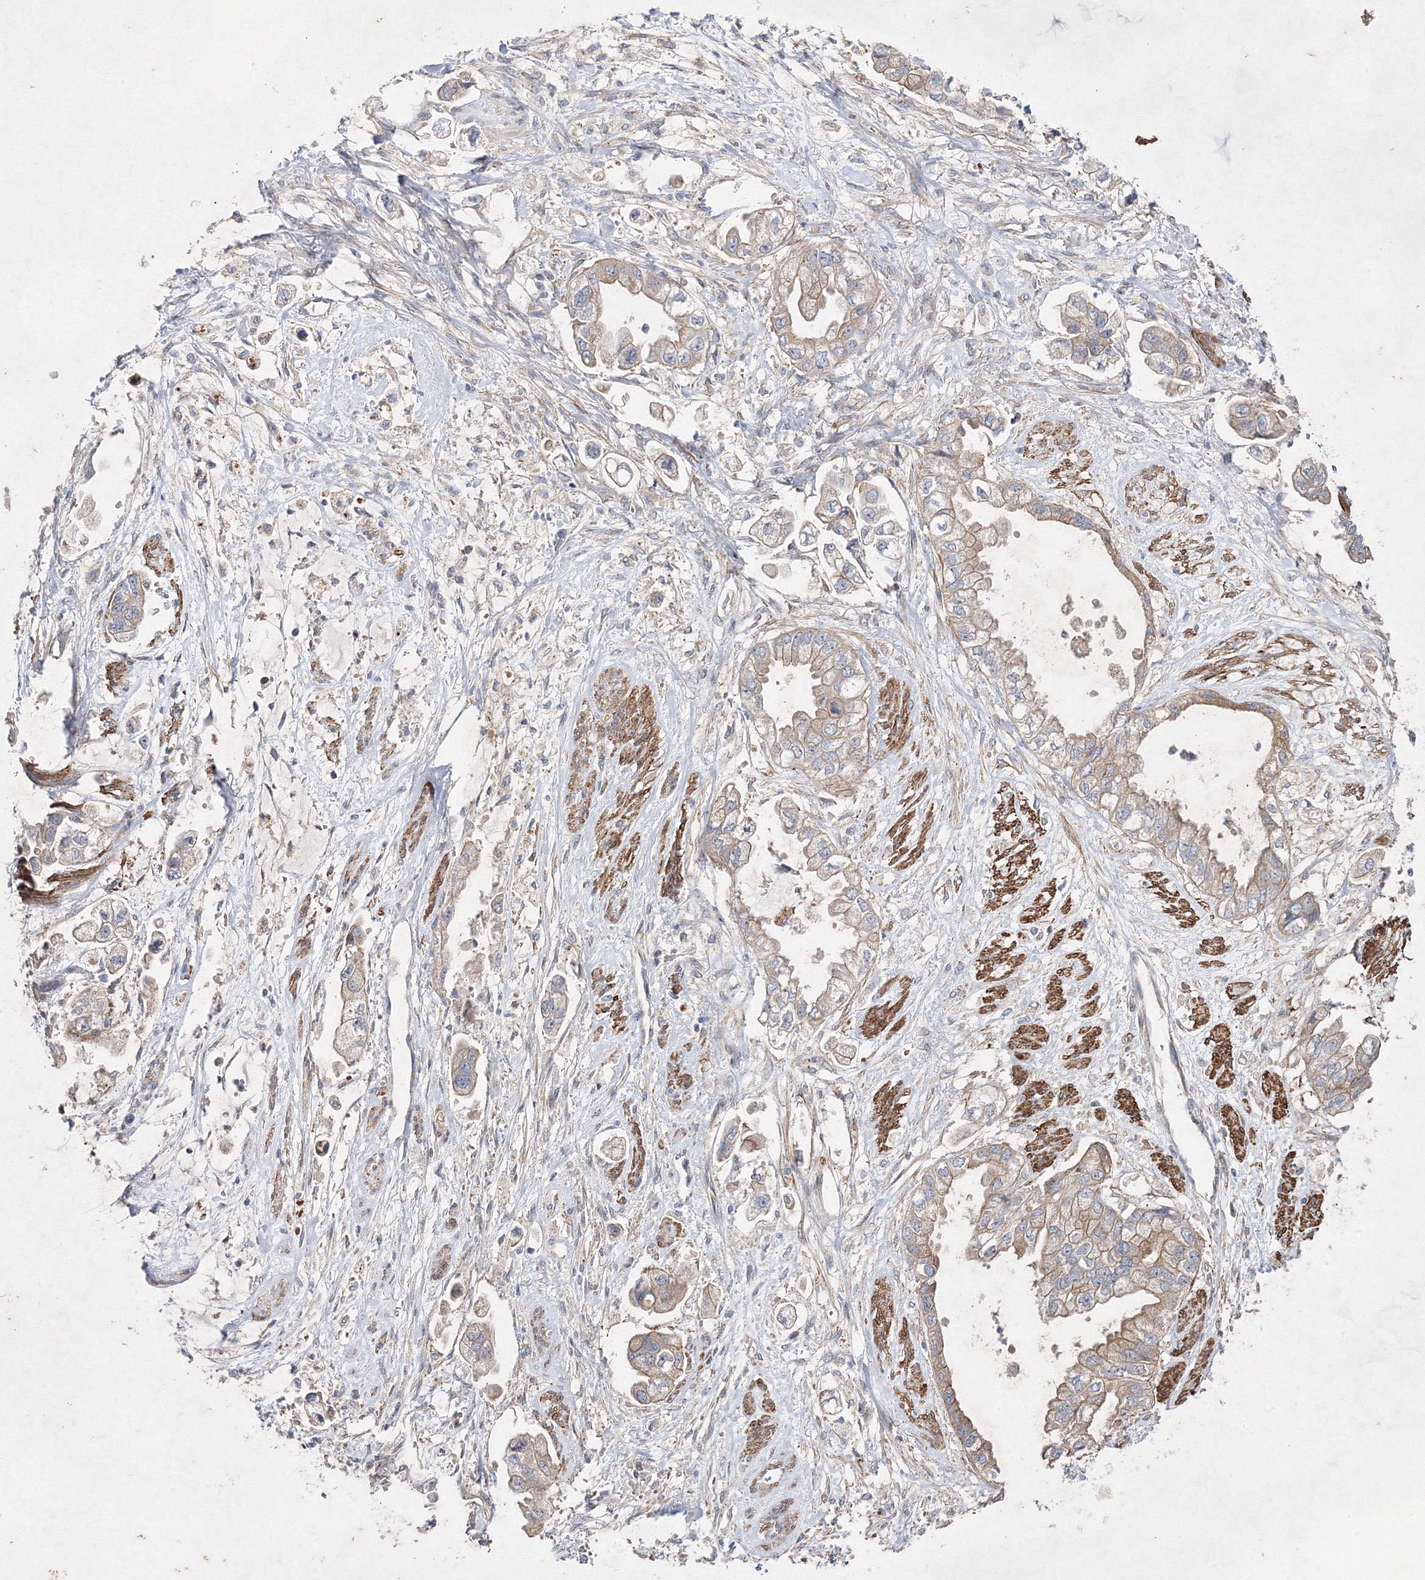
{"staining": {"intensity": "weak", "quantity": ">75%", "location": "cytoplasmic/membranous"}, "tissue": "stomach cancer", "cell_type": "Tumor cells", "image_type": "cancer", "snomed": [{"axis": "morphology", "description": "Adenocarcinoma, NOS"}, {"axis": "topography", "description": "Stomach"}], "caption": "A high-resolution histopathology image shows immunohistochemistry staining of stomach cancer (adenocarcinoma), which reveals weak cytoplasmic/membranous staining in about >75% of tumor cells. (DAB (3,3'-diaminobenzidine) IHC with brightfield microscopy, high magnification).", "gene": "GFM1", "patient": {"sex": "male", "age": 62}}